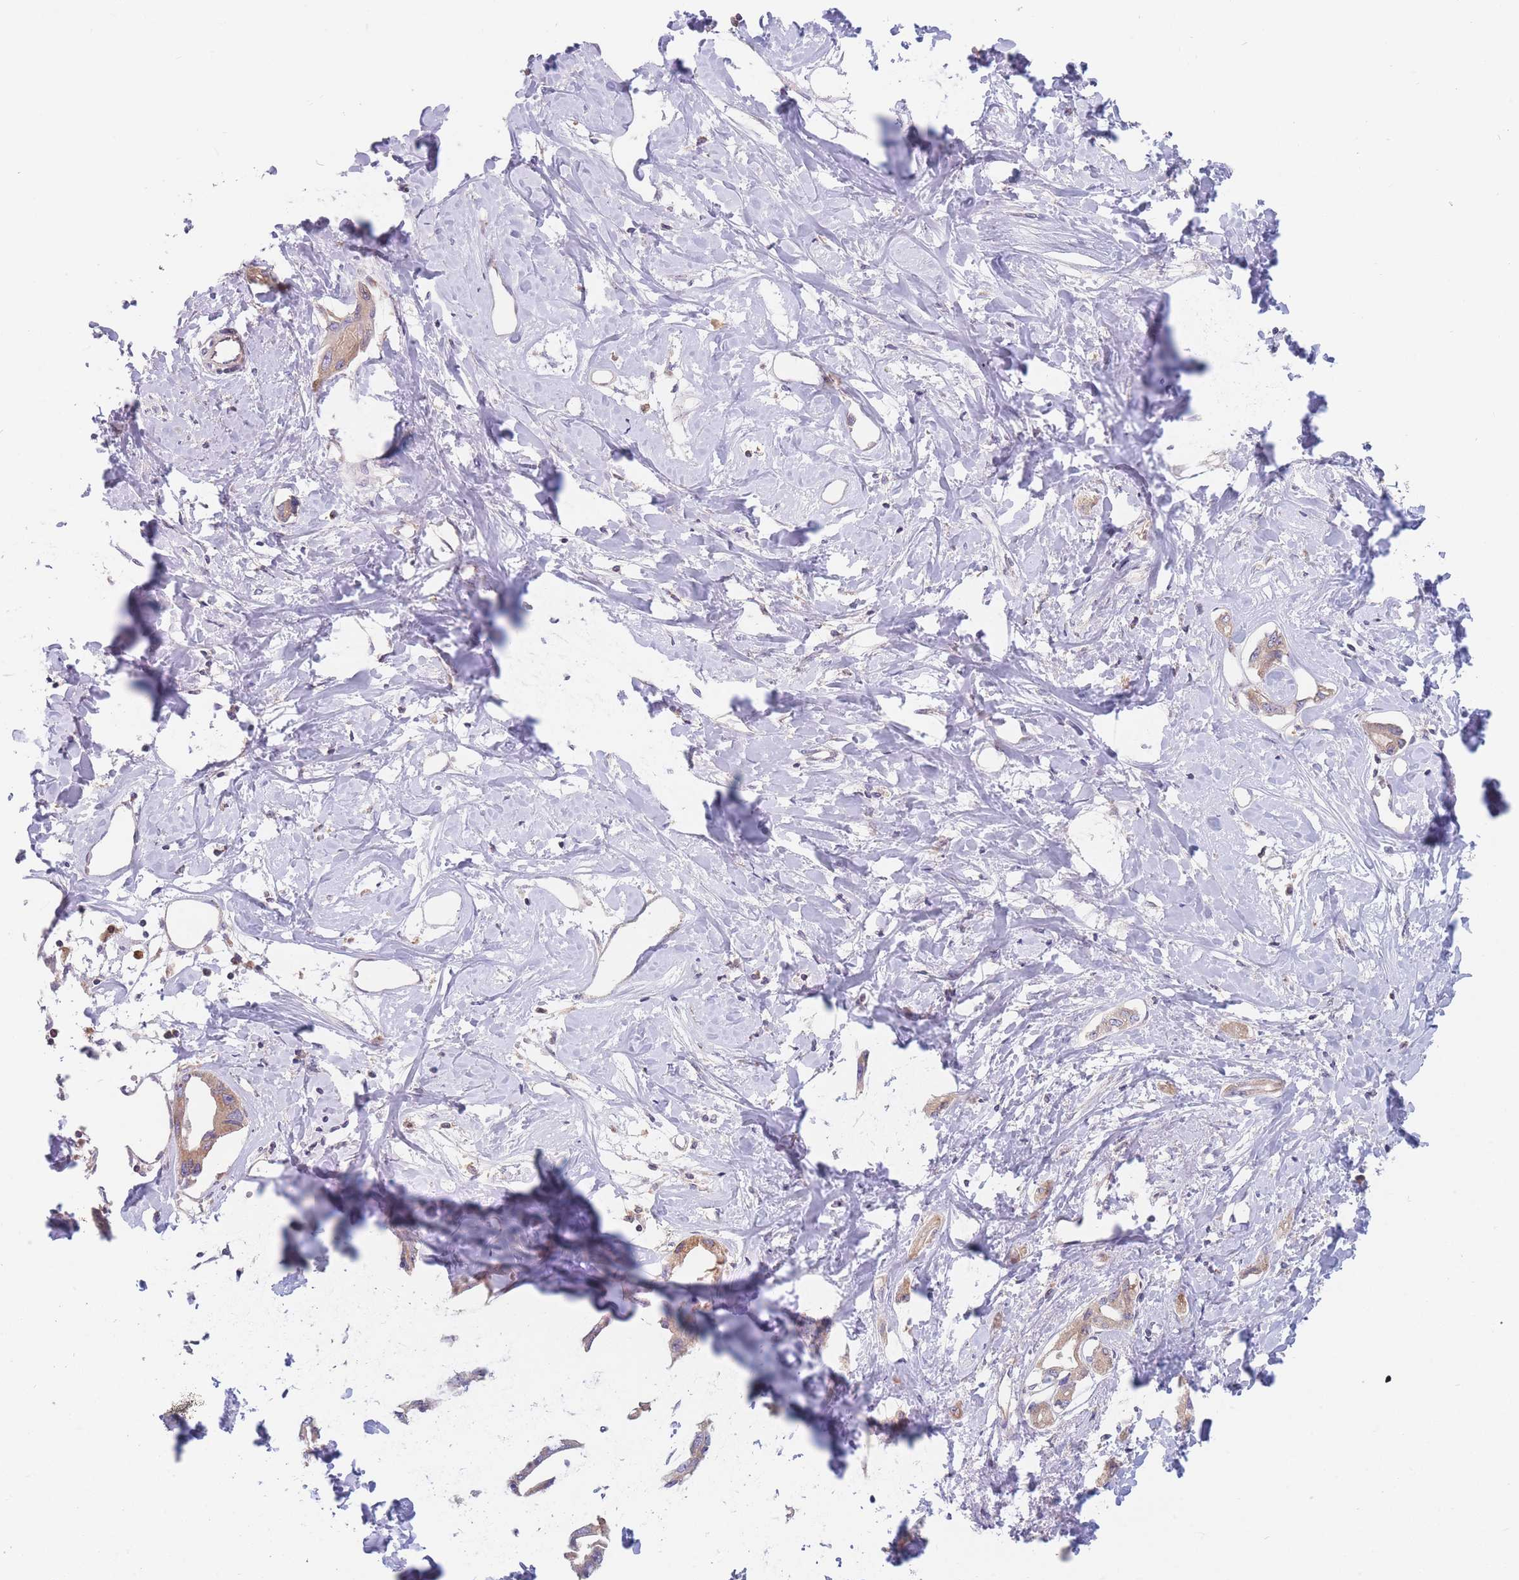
{"staining": {"intensity": "moderate", "quantity": ">75%", "location": "cytoplasmic/membranous"}, "tissue": "liver cancer", "cell_type": "Tumor cells", "image_type": "cancer", "snomed": [{"axis": "morphology", "description": "Cholangiocarcinoma"}, {"axis": "topography", "description": "Liver"}], "caption": "Human cholangiocarcinoma (liver) stained for a protein (brown) exhibits moderate cytoplasmic/membranous positive expression in about >75% of tumor cells.", "gene": "TMEM131L", "patient": {"sex": "male", "age": 59}}